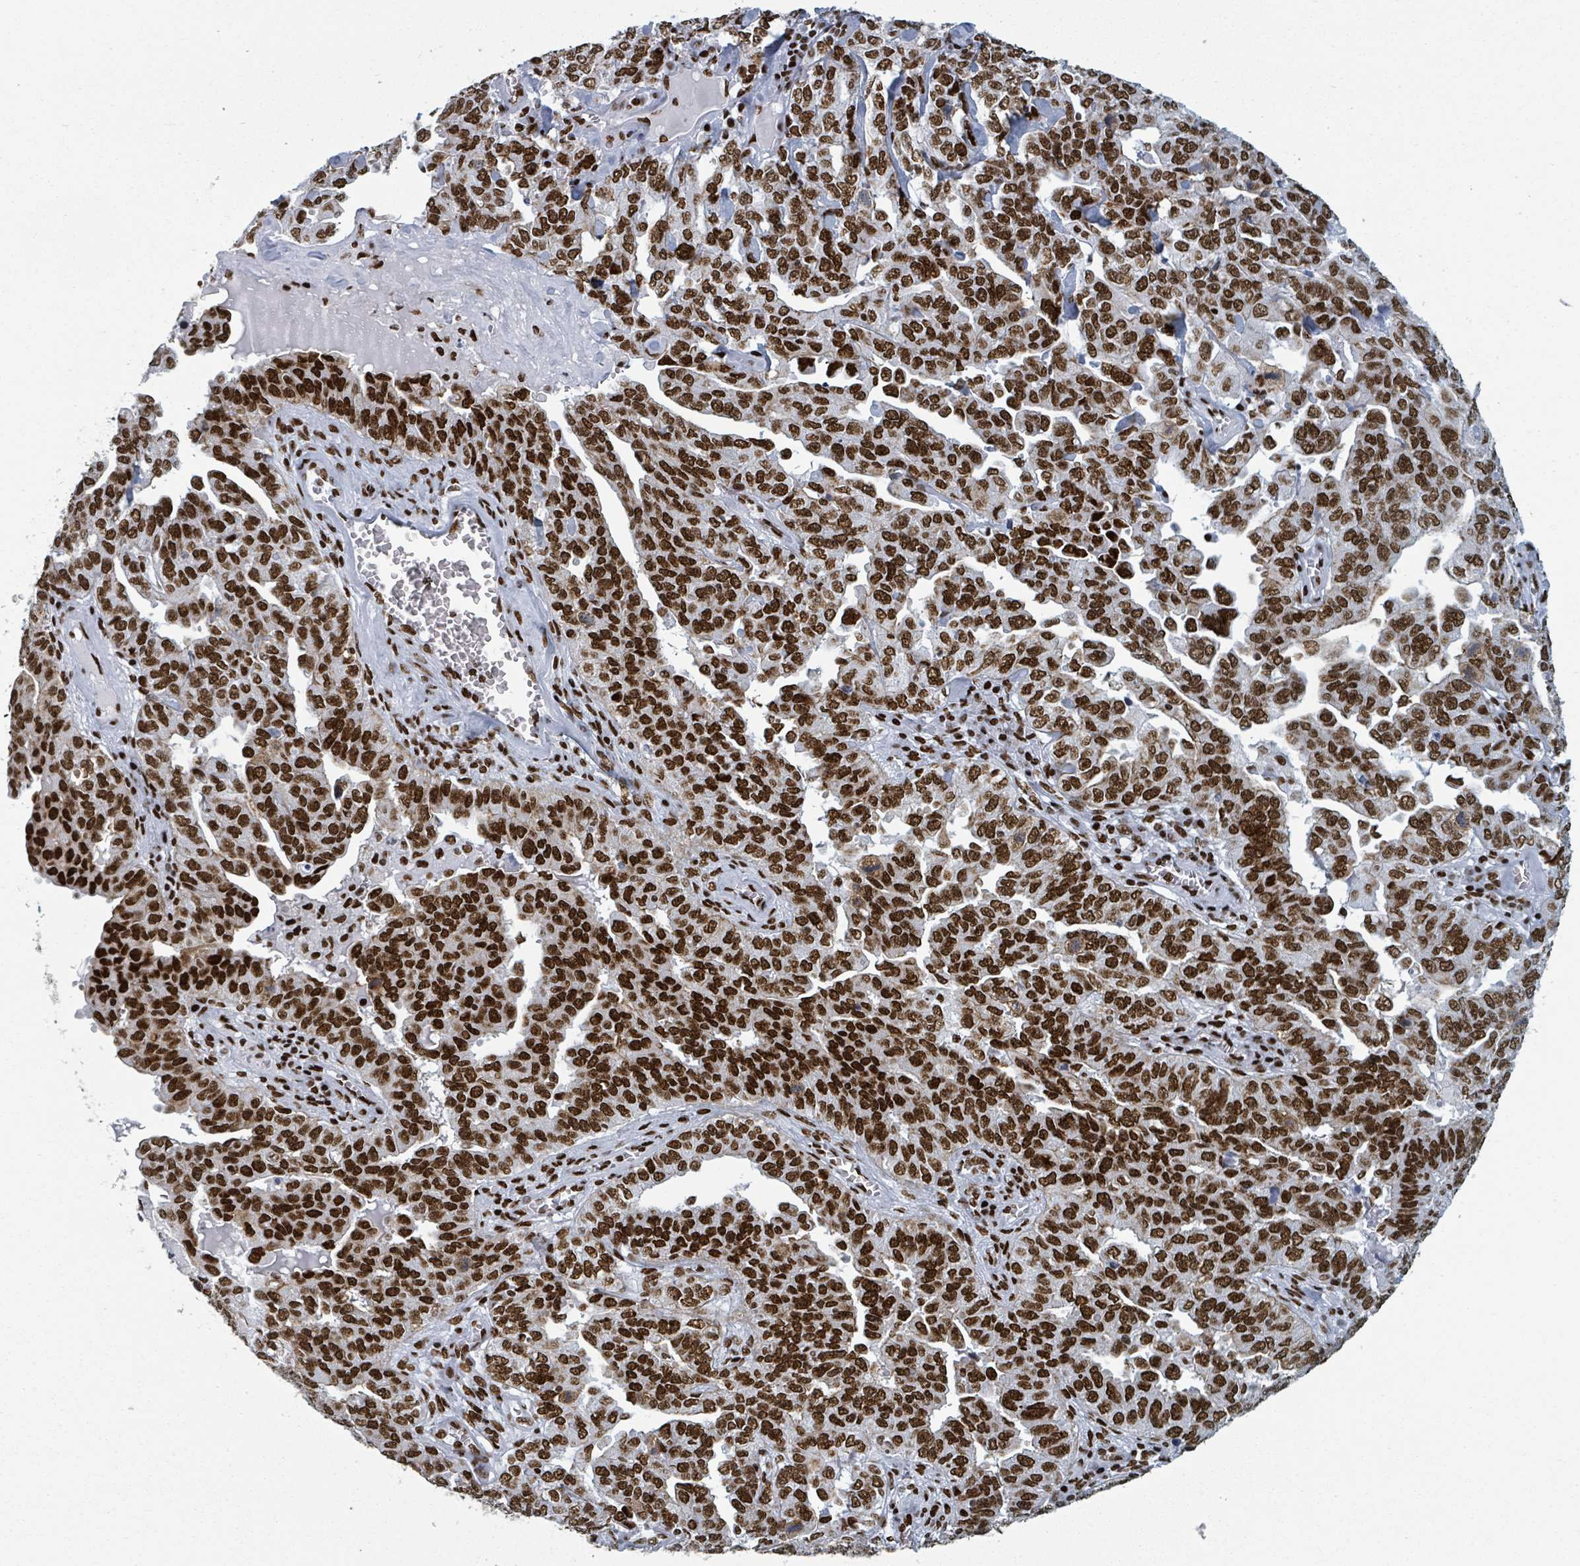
{"staining": {"intensity": "strong", "quantity": ">75%", "location": "nuclear"}, "tissue": "ovarian cancer", "cell_type": "Tumor cells", "image_type": "cancer", "snomed": [{"axis": "morphology", "description": "Carcinoma, endometroid"}, {"axis": "topography", "description": "Ovary"}], "caption": "High-magnification brightfield microscopy of endometroid carcinoma (ovarian) stained with DAB (brown) and counterstained with hematoxylin (blue). tumor cells exhibit strong nuclear expression is seen in about>75% of cells. (DAB IHC with brightfield microscopy, high magnification).", "gene": "DHX16", "patient": {"sex": "female", "age": 62}}